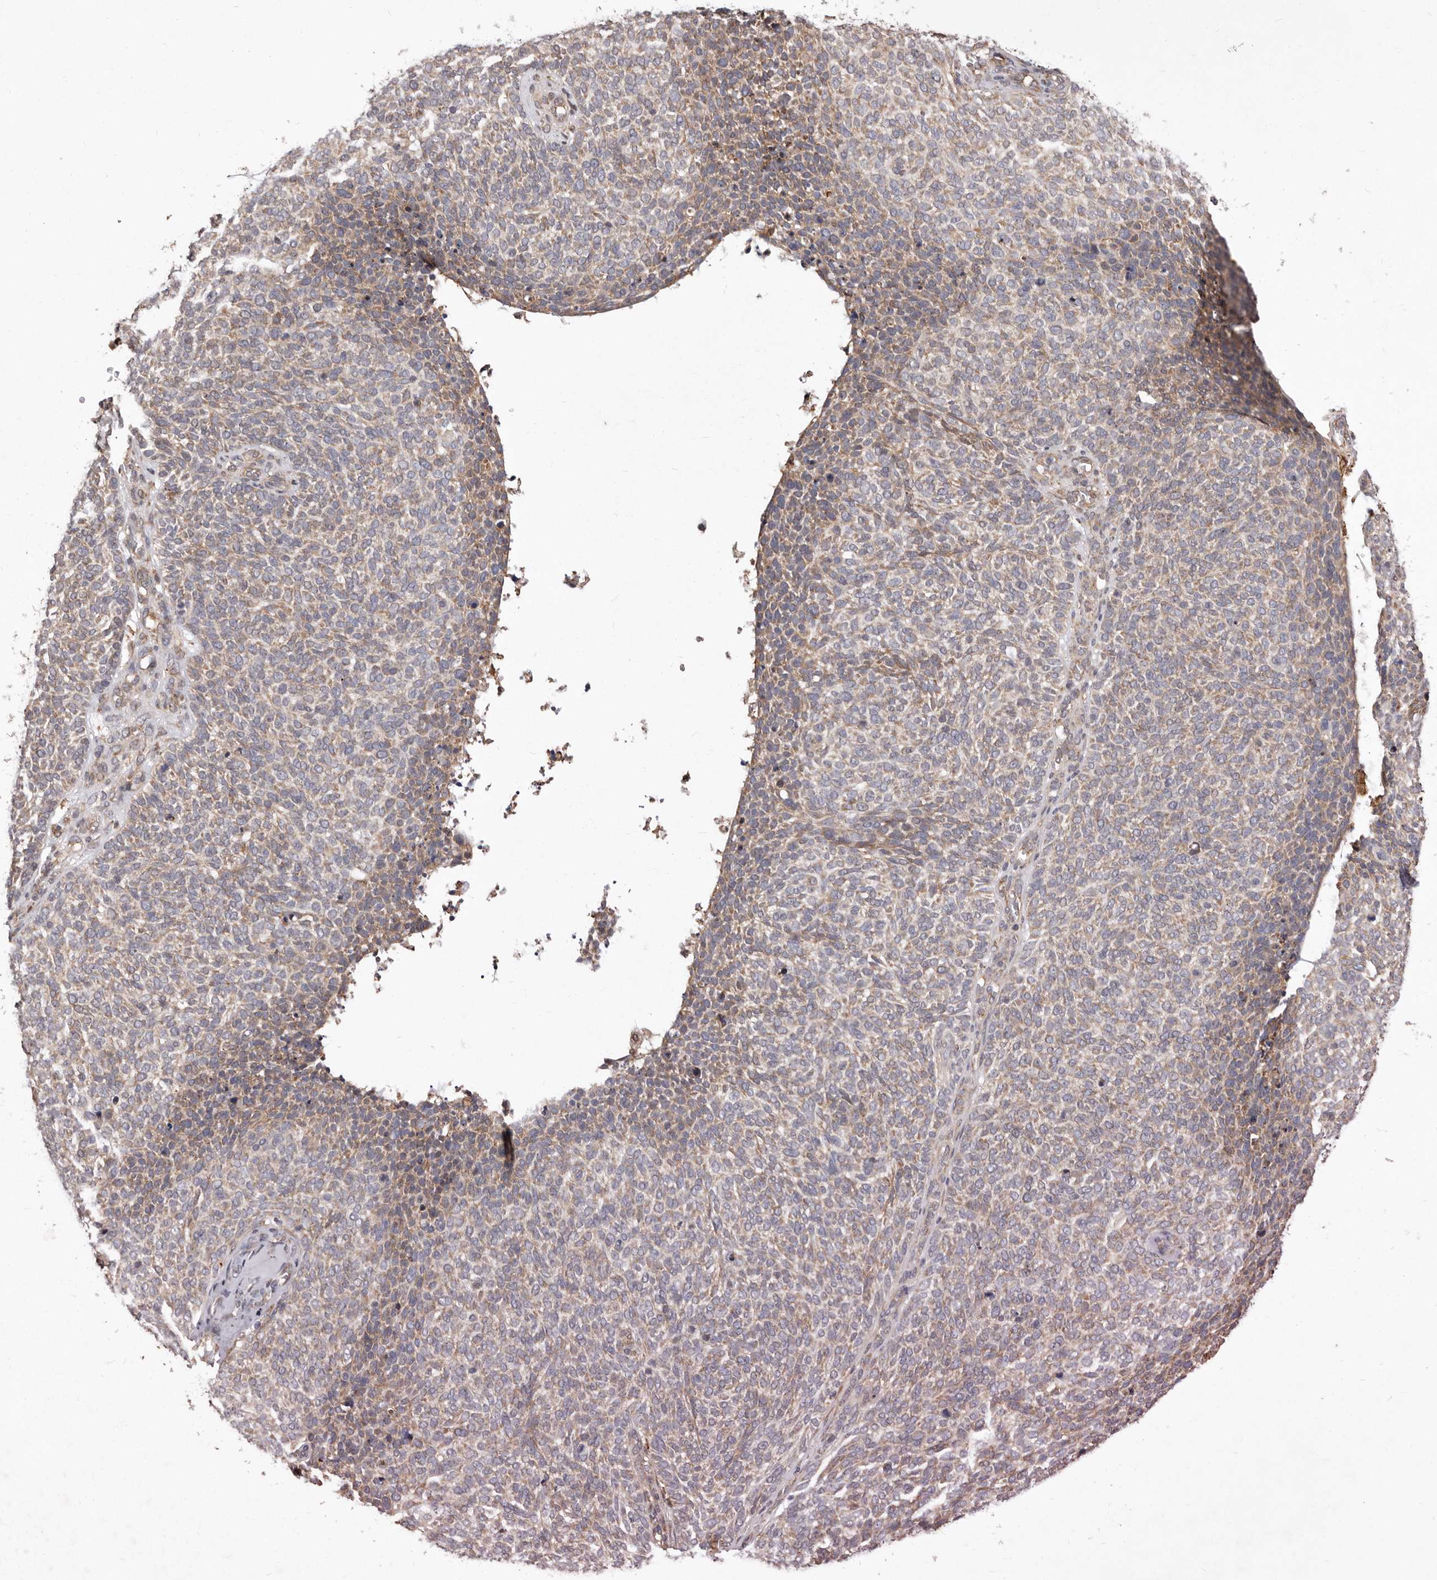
{"staining": {"intensity": "weak", "quantity": "25%-75%", "location": "cytoplasmic/membranous"}, "tissue": "skin cancer", "cell_type": "Tumor cells", "image_type": "cancer", "snomed": [{"axis": "morphology", "description": "Squamous cell carcinoma, NOS"}, {"axis": "topography", "description": "Skin"}], "caption": "Skin cancer was stained to show a protein in brown. There is low levels of weak cytoplasmic/membranous staining in about 25%-75% of tumor cells.", "gene": "RRM2B", "patient": {"sex": "female", "age": 90}}